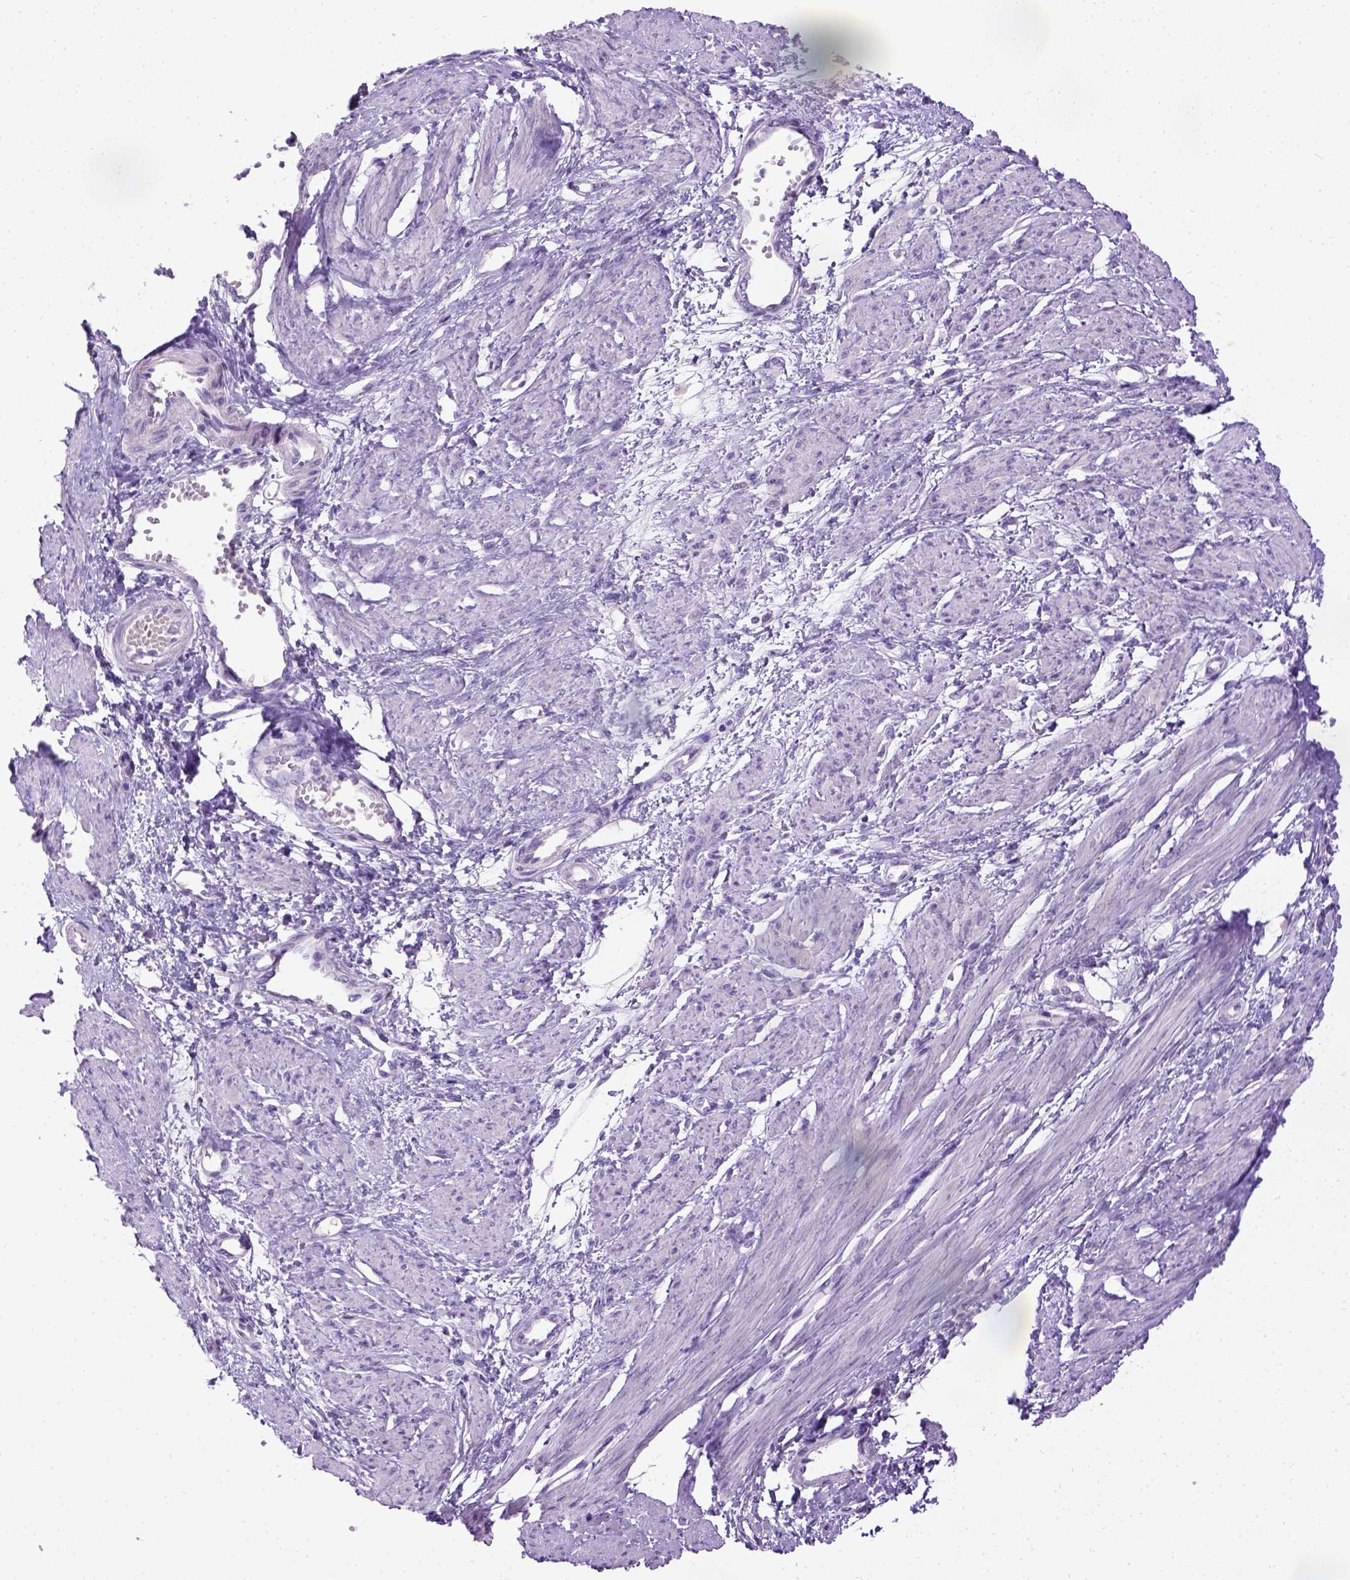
{"staining": {"intensity": "negative", "quantity": "none", "location": "none"}, "tissue": "smooth muscle", "cell_type": "Smooth muscle cells", "image_type": "normal", "snomed": [{"axis": "morphology", "description": "Normal tissue, NOS"}, {"axis": "topography", "description": "Smooth muscle"}, {"axis": "topography", "description": "Uterus"}], "caption": "Immunohistochemistry image of unremarkable smooth muscle: human smooth muscle stained with DAB reveals no significant protein staining in smooth muscle cells.", "gene": "CYP24A1", "patient": {"sex": "female", "age": 39}}